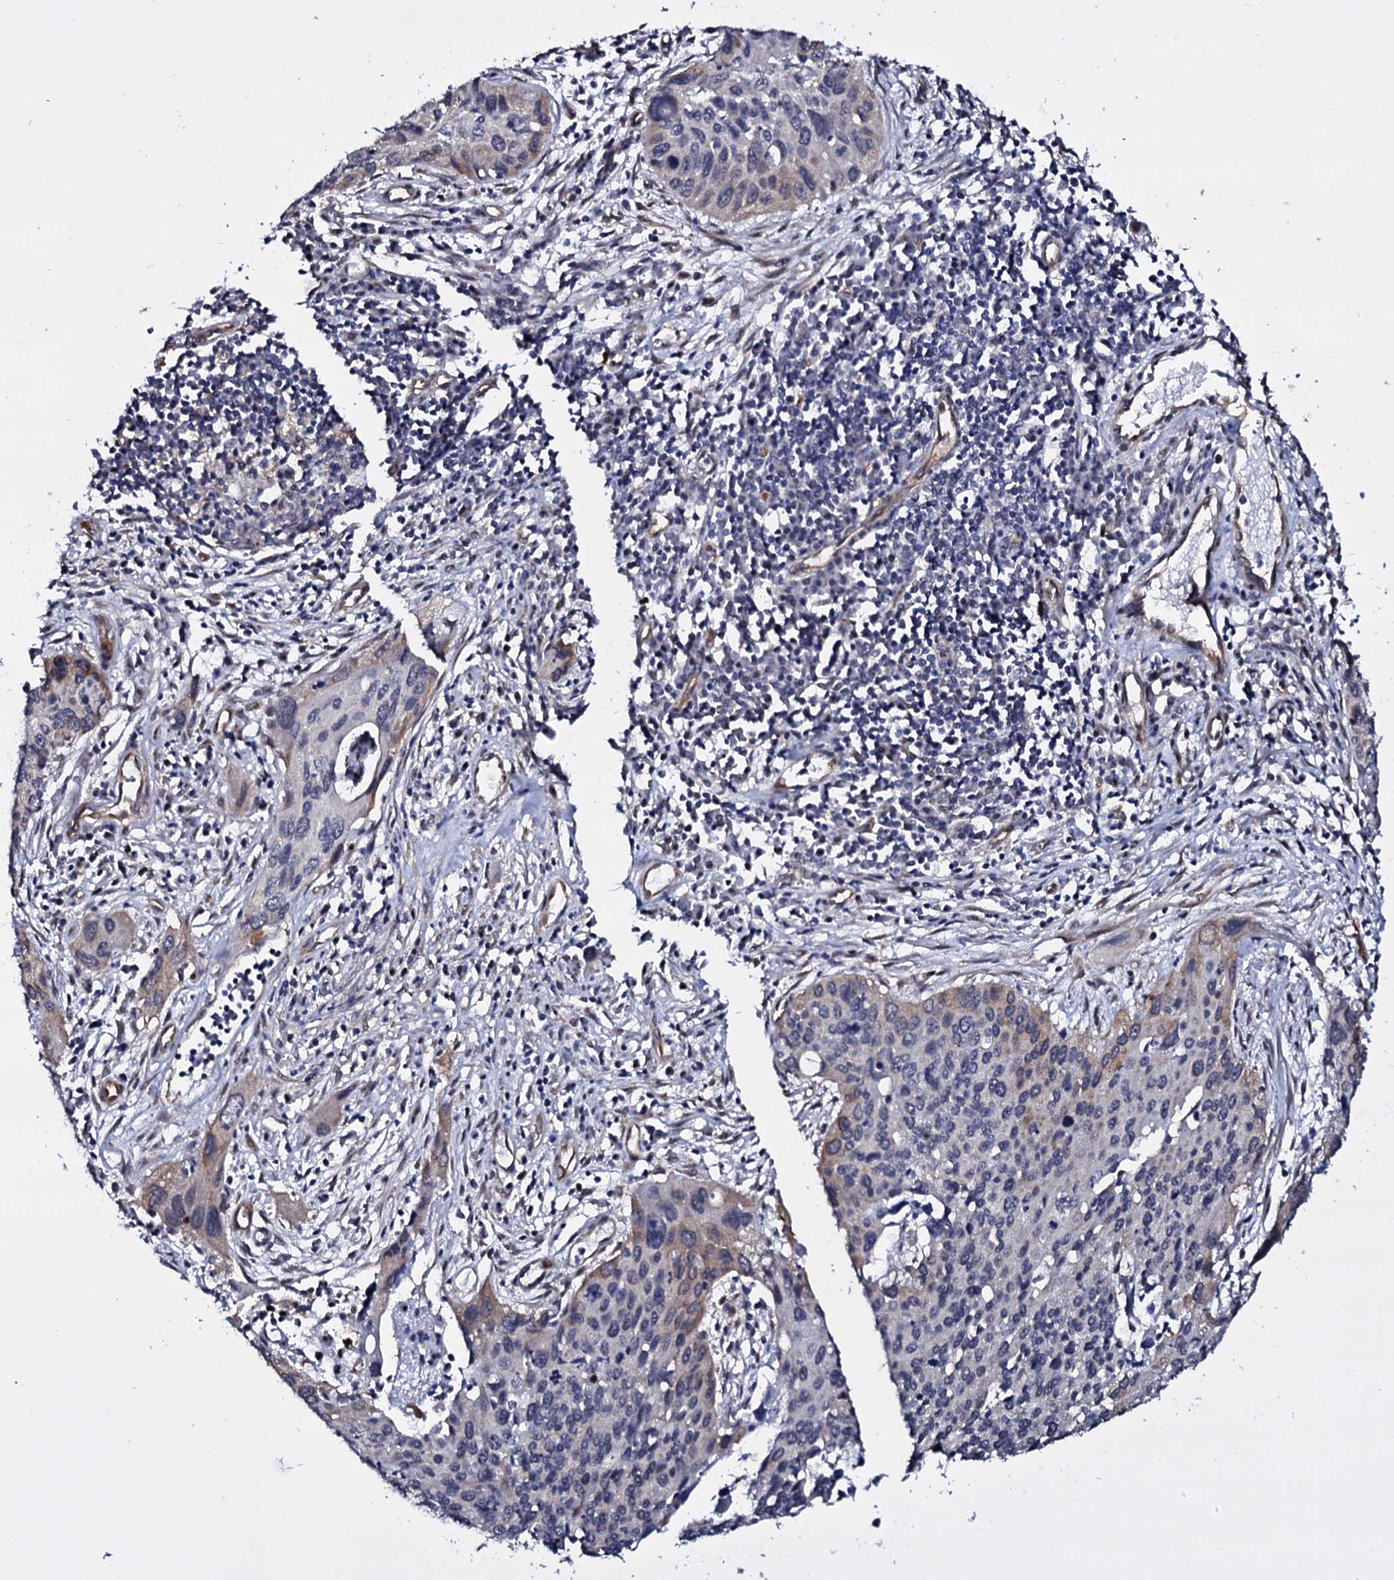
{"staining": {"intensity": "weak", "quantity": "<25%", "location": "cytoplasmic/membranous"}, "tissue": "cervical cancer", "cell_type": "Tumor cells", "image_type": "cancer", "snomed": [{"axis": "morphology", "description": "Squamous cell carcinoma, NOS"}, {"axis": "topography", "description": "Cervix"}], "caption": "Protein analysis of cervical cancer exhibits no significant expression in tumor cells.", "gene": "GAREM1", "patient": {"sex": "female", "age": 55}}